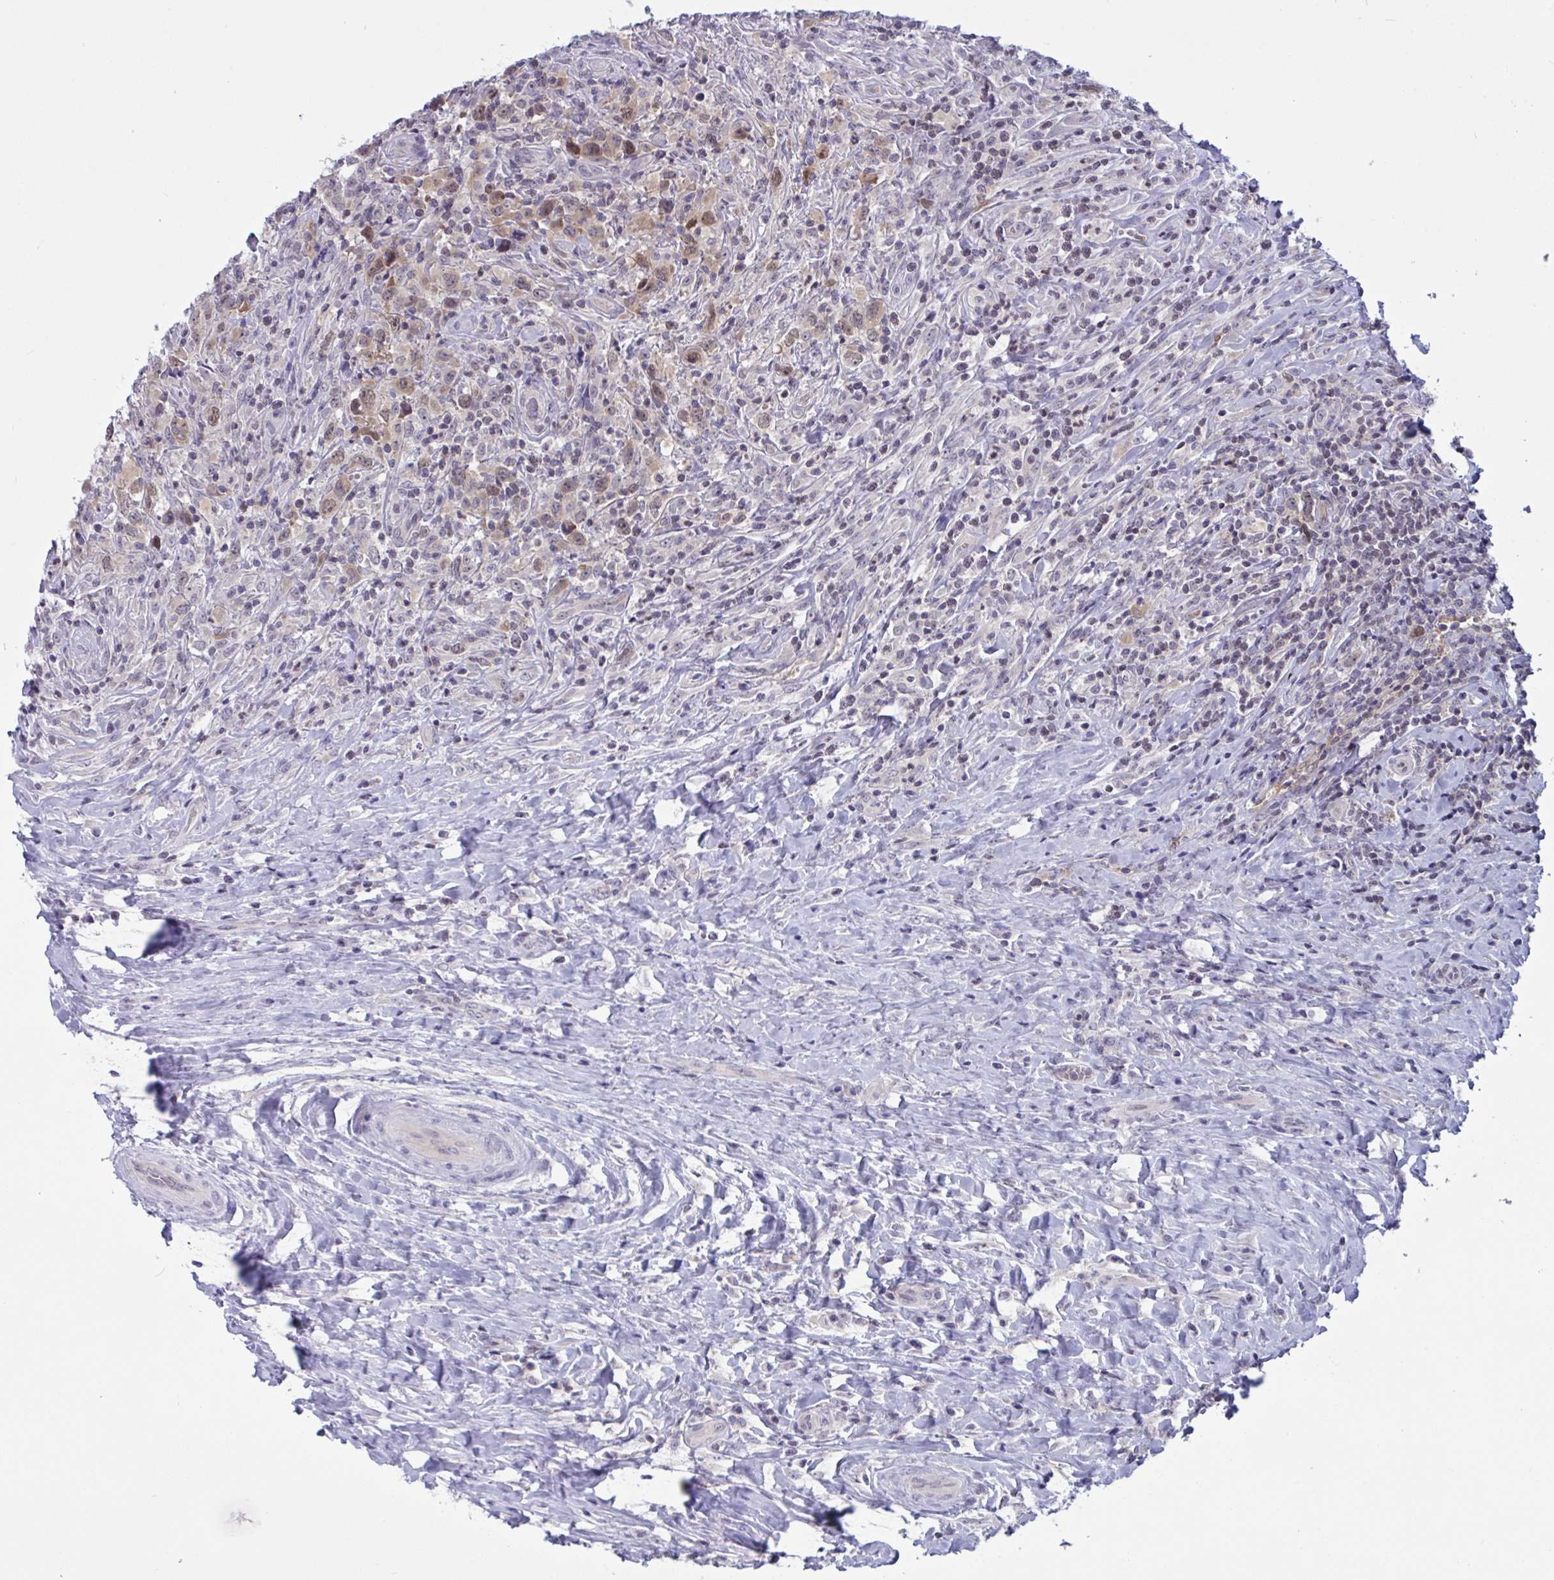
{"staining": {"intensity": "moderate", "quantity": ">75%", "location": "cytoplasmic/membranous,nuclear"}, "tissue": "lymphoma", "cell_type": "Tumor cells", "image_type": "cancer", "snomed": [{"axis": "morphology", "description": "Hodgkin's disease, NOS"}, {"axis": "topography", "description": "Lymph node"}], "caption": "Protein positivity by immunohistochemistry reveals moderate cytoplasmic/membranous and nuclear positivity in approximately >75% of tumor cells in Hodgkin's disease.", "gene": "TSN", "patient": {"sex": "female", "age": 18}}